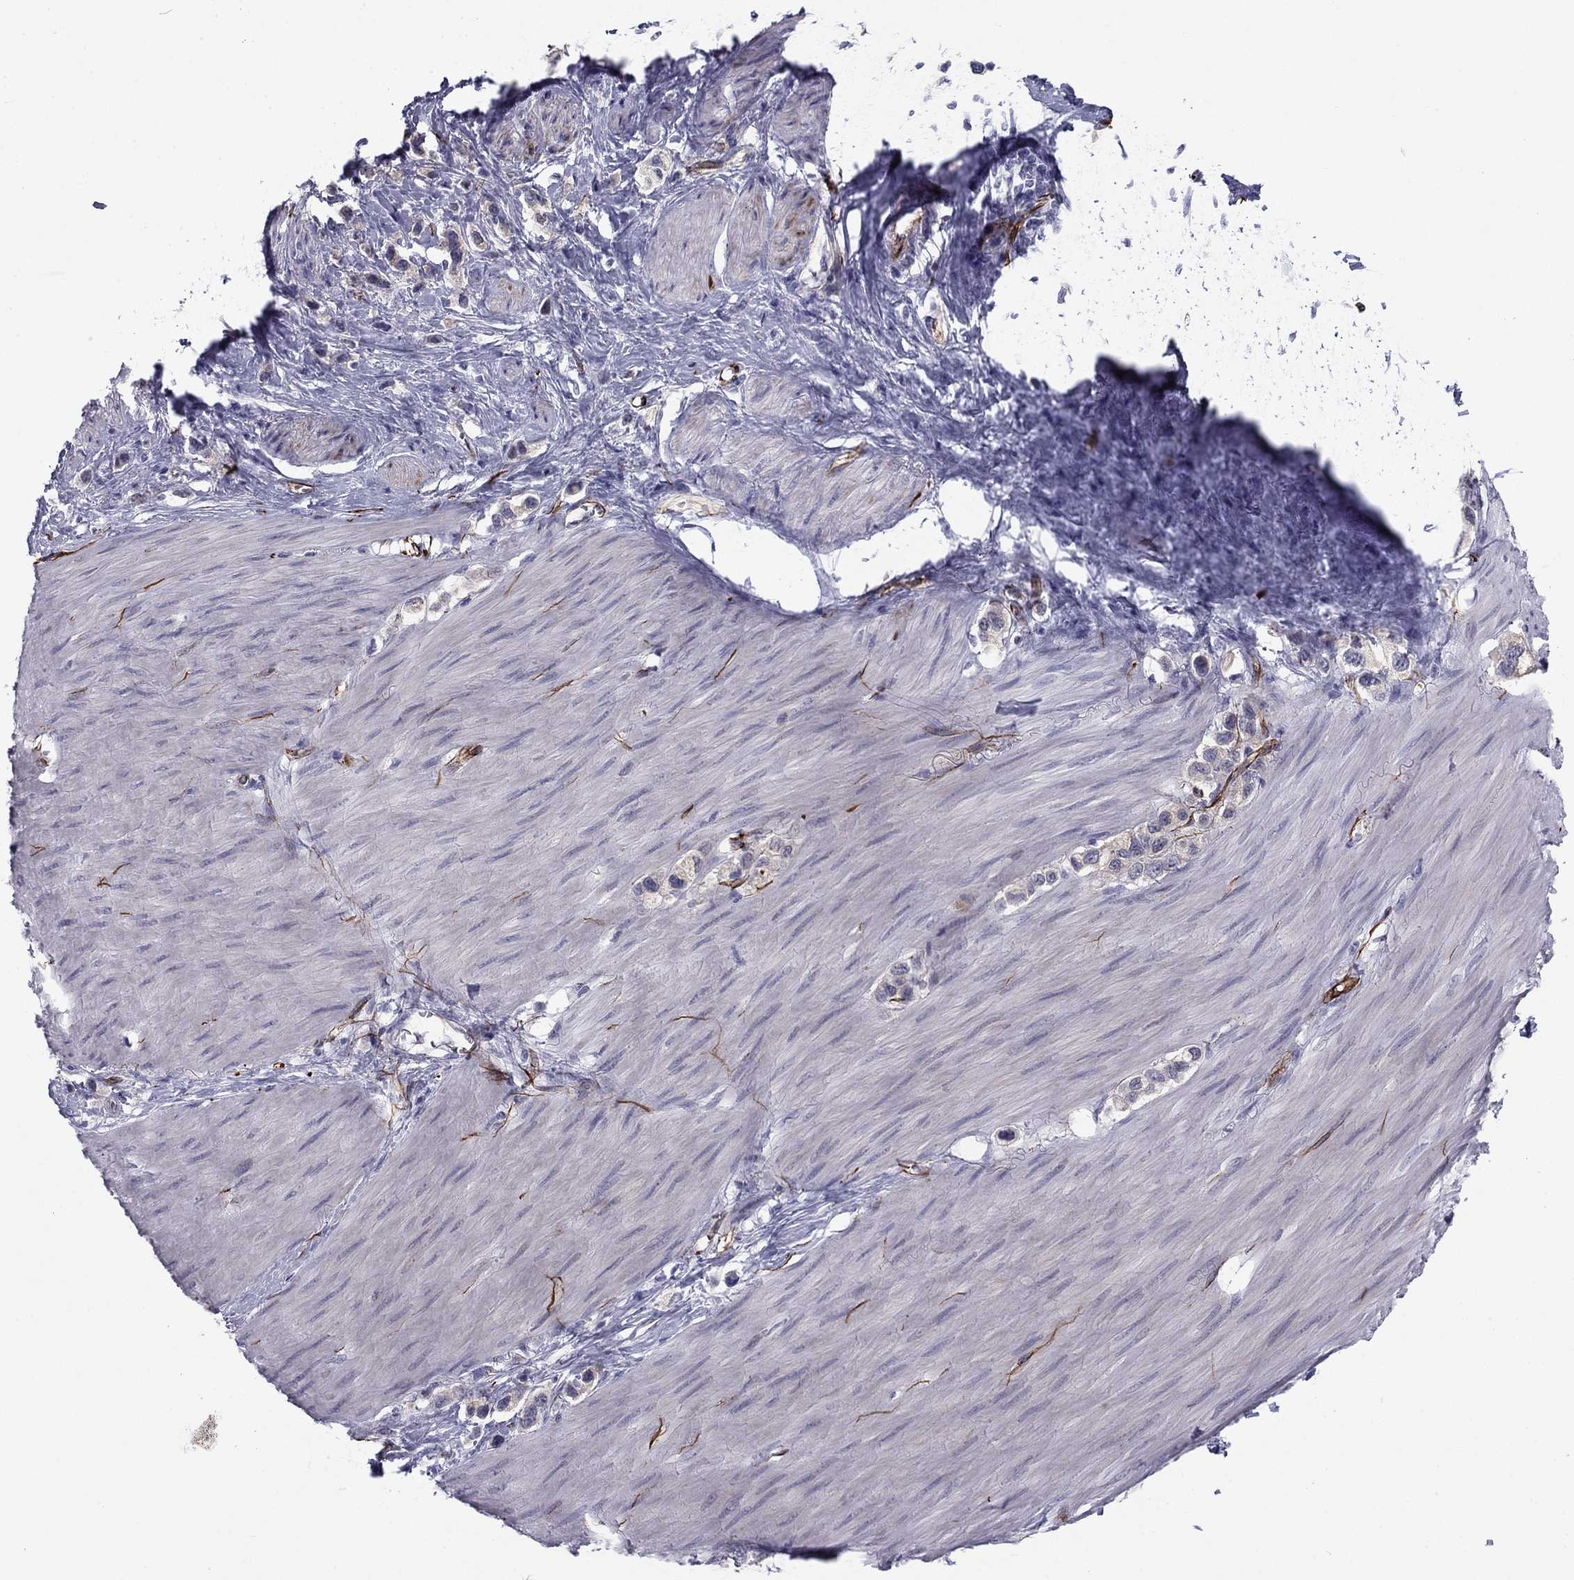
{"staining": {"intensity": "negative", "quantity": "none", "location": "none"}, "tissue": "stomach cancer", "cell_type": "Tumor cells", "image_type": "cancer", "snomed": [{"axis": "morphology", "description": "Normal tissue, NOS"}, {"axis": "morphology", "description": "Adenocarcinoma, NOS"}, {"axis": "morphology", "description": "Adenocarcinoma, High grade"}, {"axis": "topography", "description": "Stomach, upper"}, {"axis": "topography", "description": "Stomach"}], "caption": "The immunohistochemistry (IHC) image has no significant staining in tumor cells of high-grade adenocarcinoma (stomach) tissue. The staining is performed using DAB brown chromogen with nuclei counter-stained in using hematoxylin.", "gene": "ANKS4B", "patient": {"sex": "female", "age": 65}}